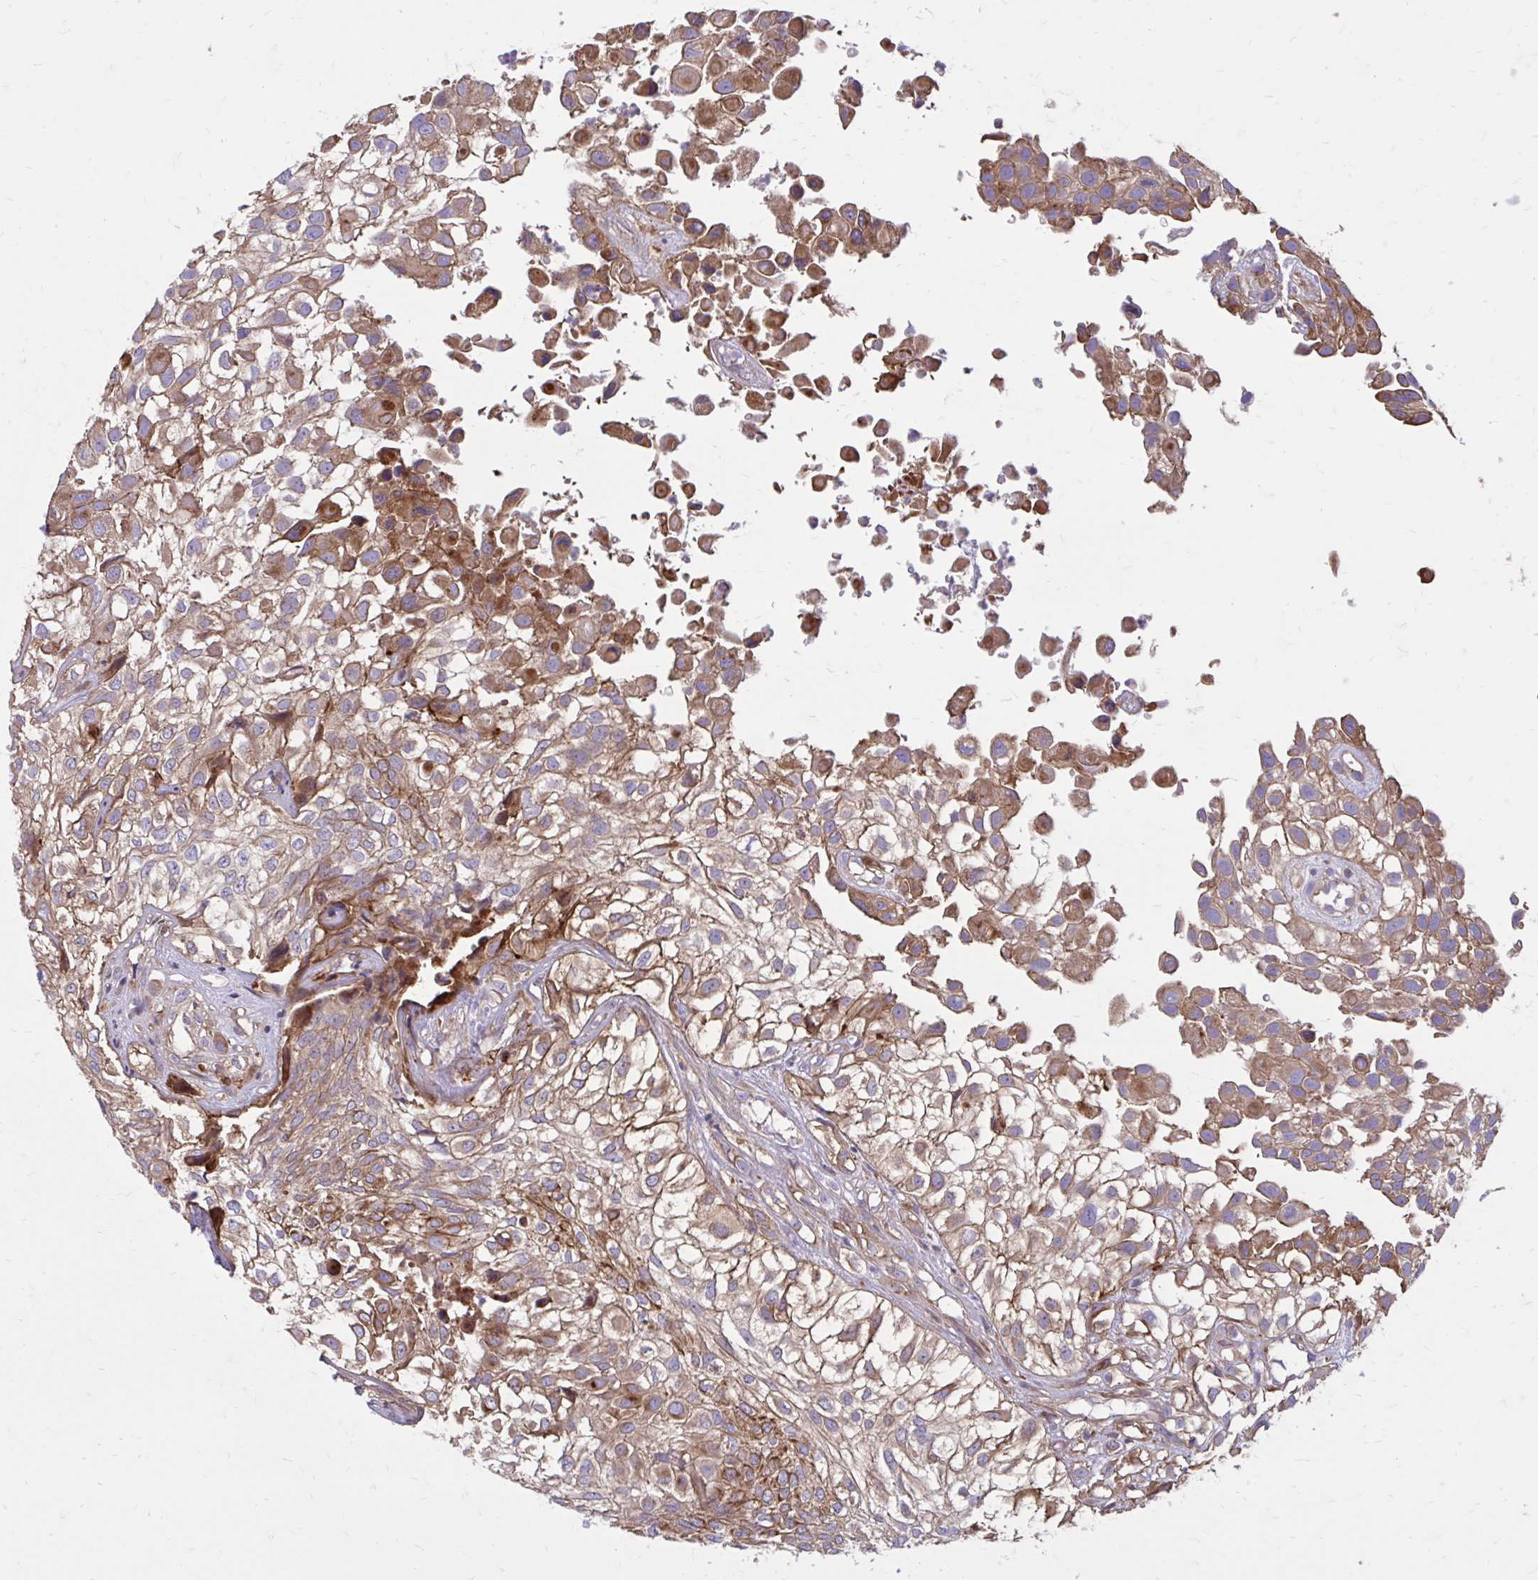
{"staining": {"intensity": "moderate", "quantity": ">75%", "location": "cytoplasmic/membranous"}, "tissue": "urothelial cancer", "cell_type": "Tumor cells", "image_type": "cancer", "snomed": [{"axis": "morphology", "description": "Urothelial carcinoma, High grade"}, {"axis": "topography", "description": "Urinary bladder"}], "caption": "This is an image of immunohistochemistry staining of high-grade urothelial carcinoma, which shows moderate expression in the cytoplasmic/membranous of tumor cells.", "gene": "FAP", "patient": {"sex": "male", "age": 56}}